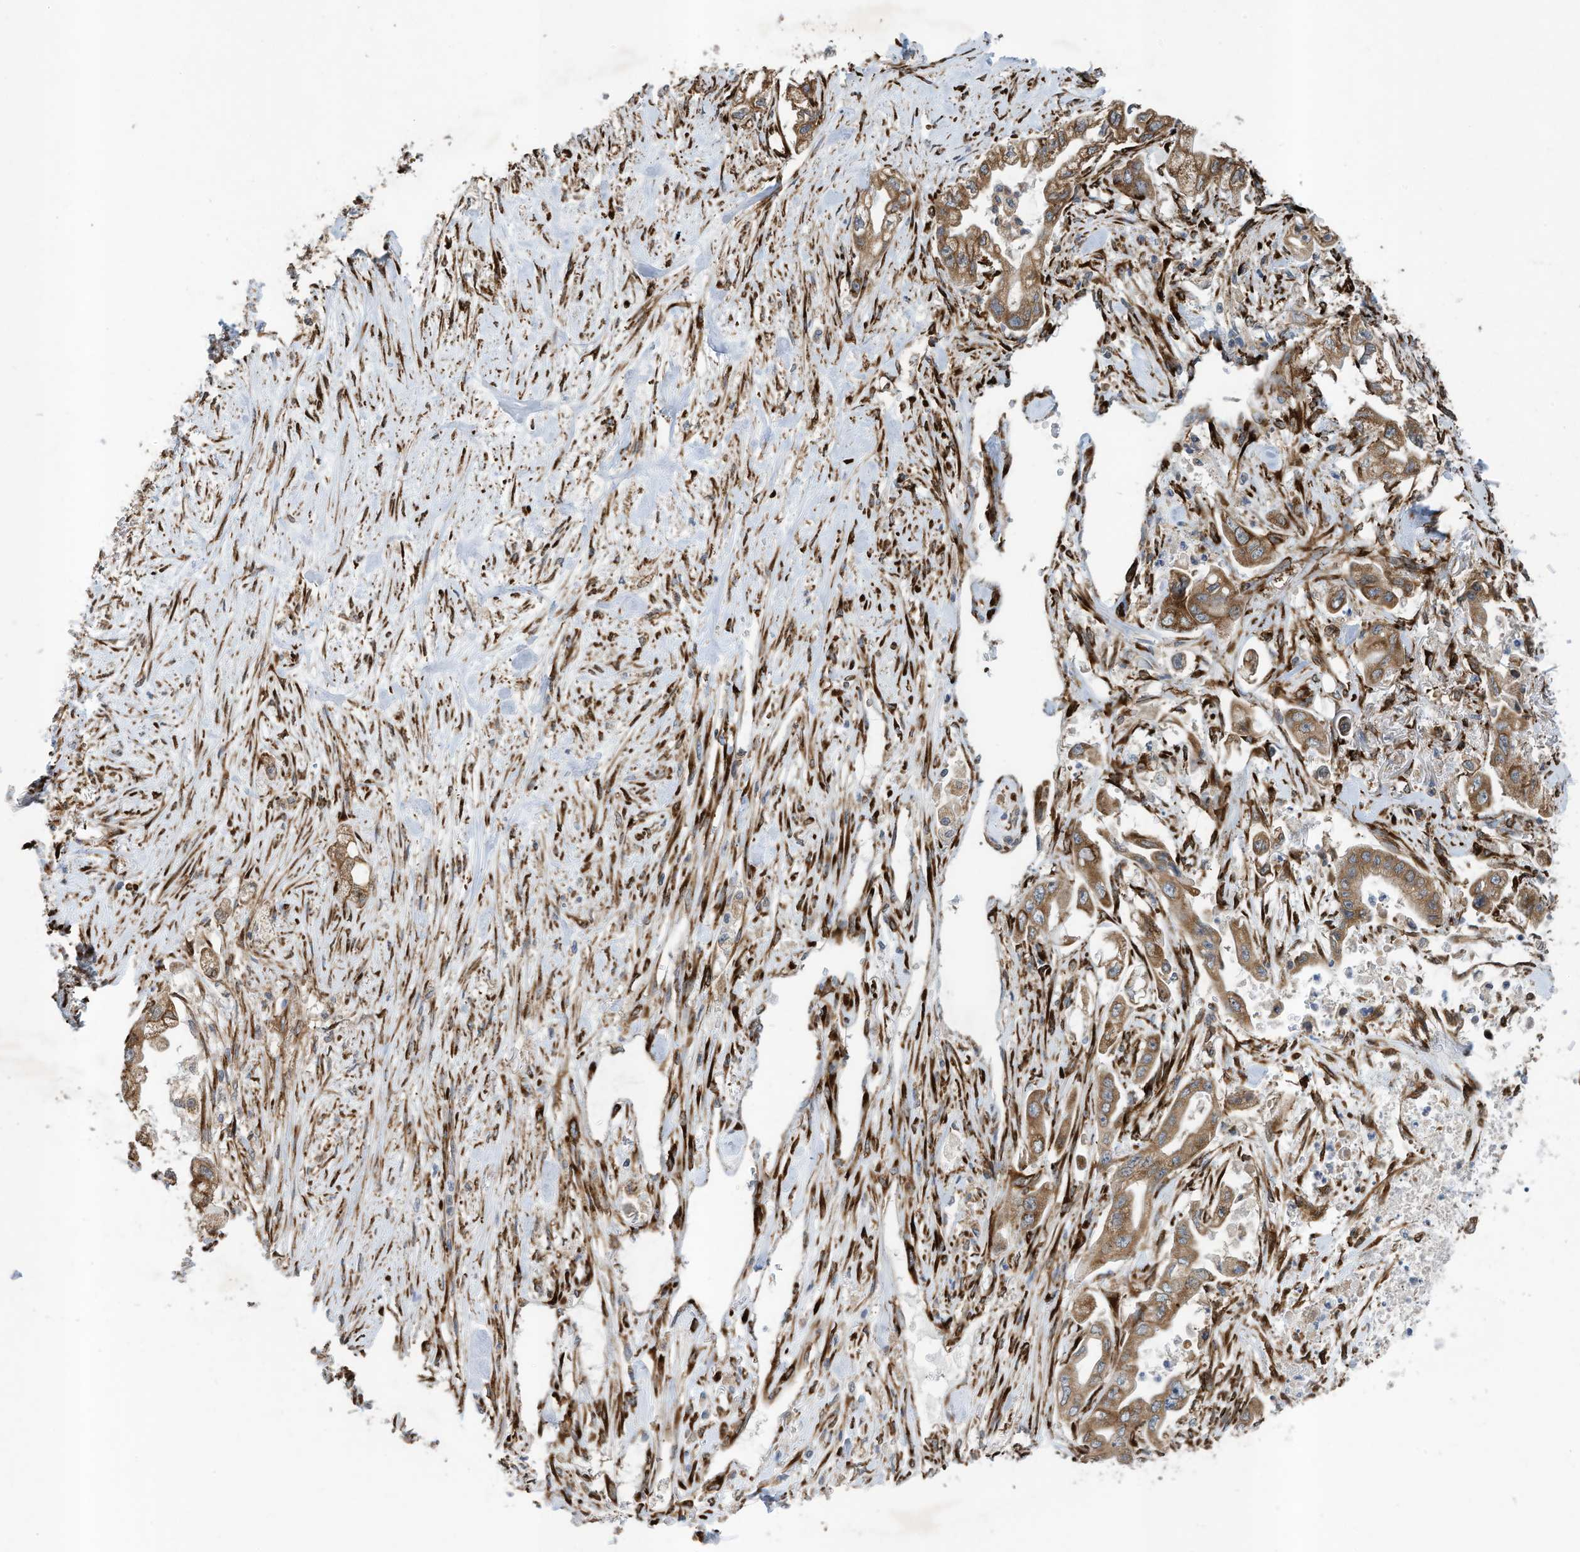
{"staining": {"intensity": "moderate", "quantity": ">75%", "location": "cytoplasmic/membranous"}, "tissue": "stomach cancer", "cell_type": "Tumor cells", "image_type": "cancer", "snomed": [{"axis": "morphology", "description": "Adenocarcinoma, NOS"}, {"axis": "topography", "description": "Stomach"}], "caption": "DAB immunohistochemical staining of human adenocarcinoma (stomach) shows moderate cytoplasmic/membranous protein expression in about >75% of tumor cells. The staining was performed using DAB to visualize the protein expression in brown, while the nuclei were stained in blue with hematoxylin (Magnification: 20x).", "gene": "ZBTB45", "patient": {"sex": "male", "age": 62}}